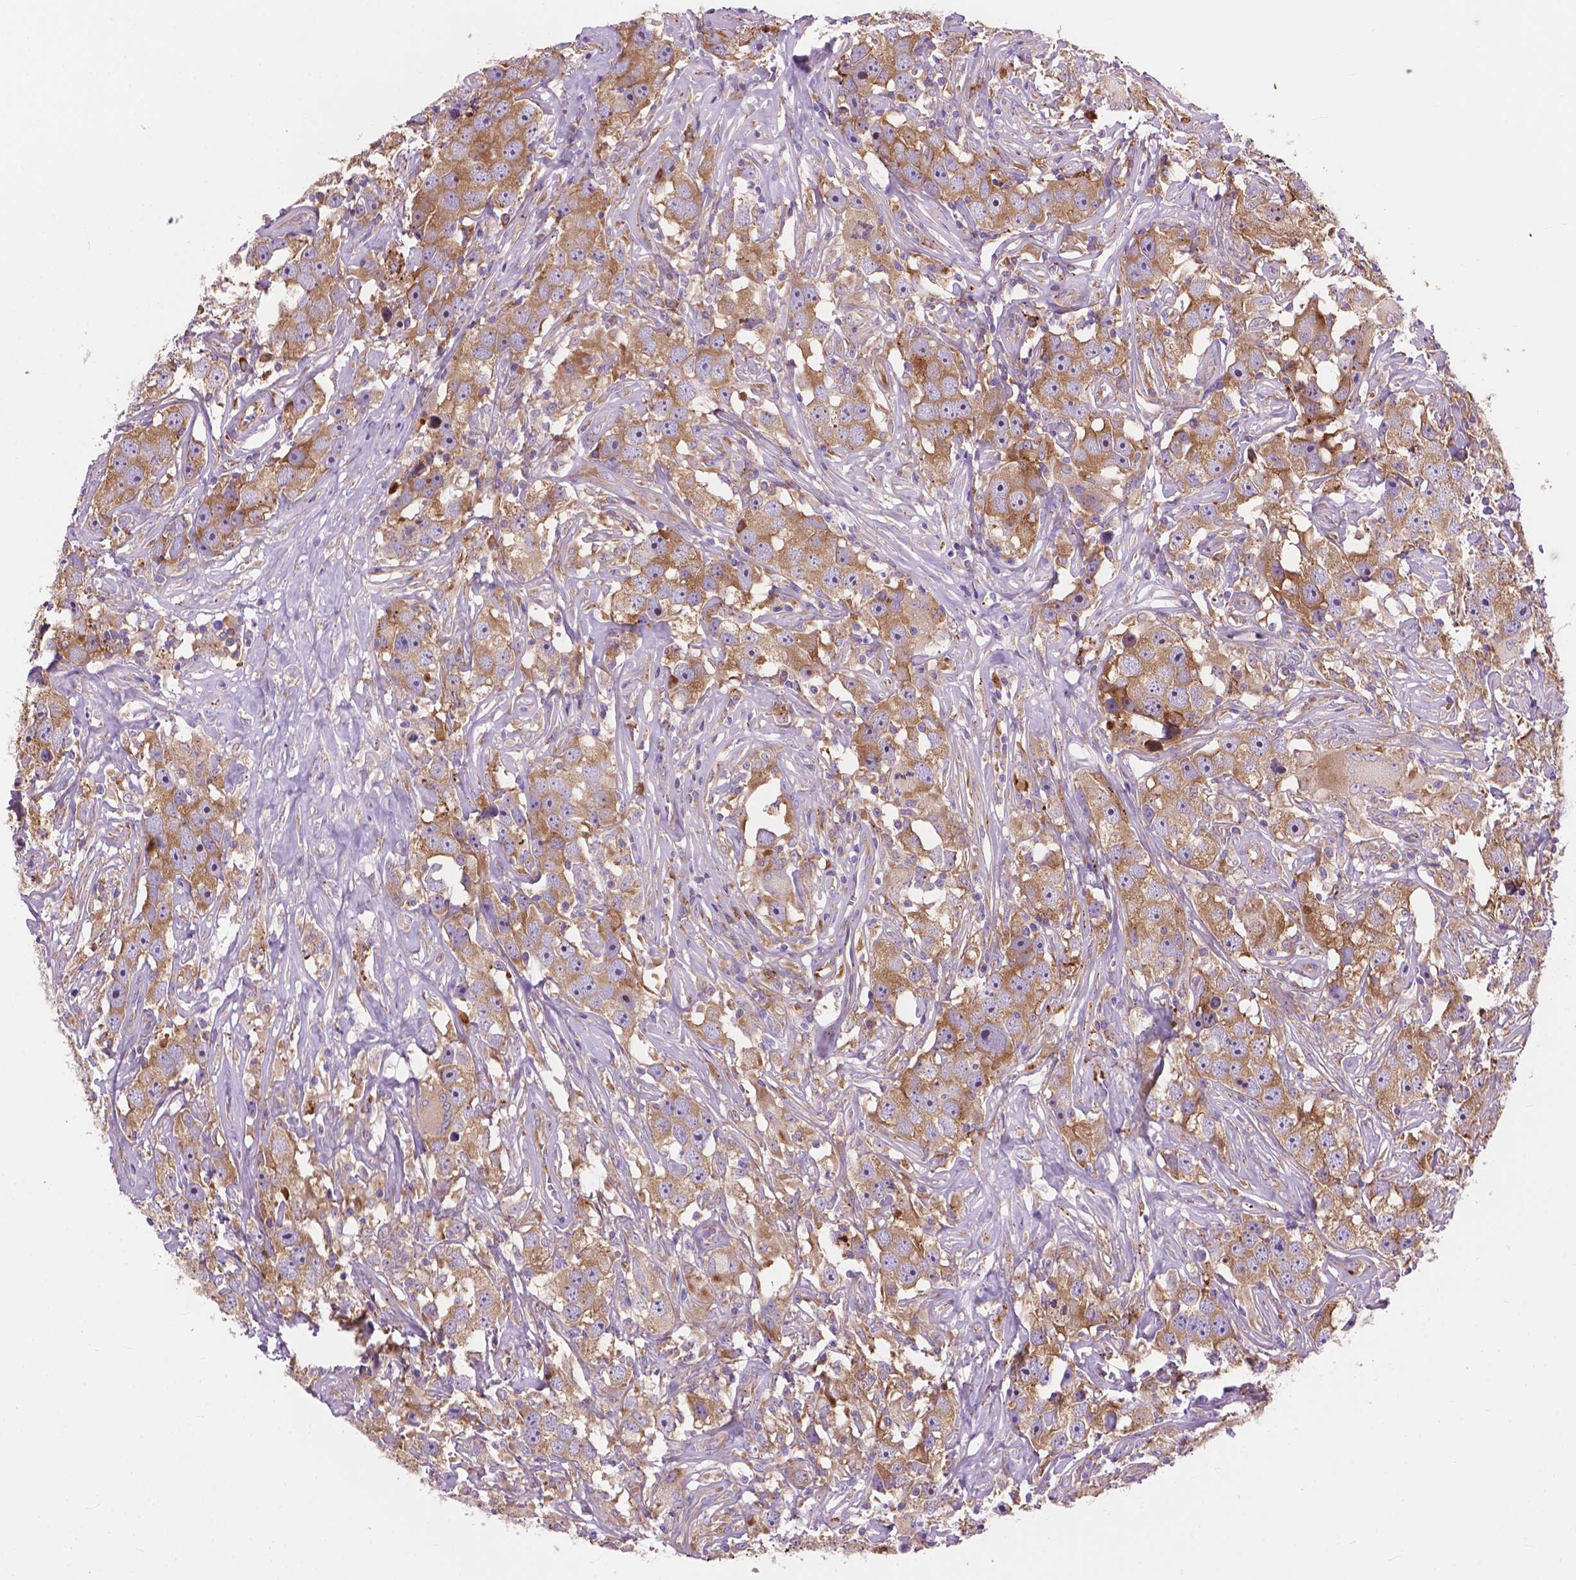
{"staining": {"intensity": "moderate", "quantity": ">75%", "location": "cytoplasmic/membranous"}, "tissue": "testis cancer", "cell_type": "Tumor cells", "image_type": "cancer", "snomed": [{"axis": "morphology", "description": "Seminoma, NOS"}, {"axis": "topography", "description": "Testis"}], "caption": "A medium amount of moderate cytoplasmic/membranous expression is seen in approximately >75% of tumor cells in testis cancer (seminoma) tissue.", "gene": "RPL37A", "patient": {"sex": "male", "age": 49}}